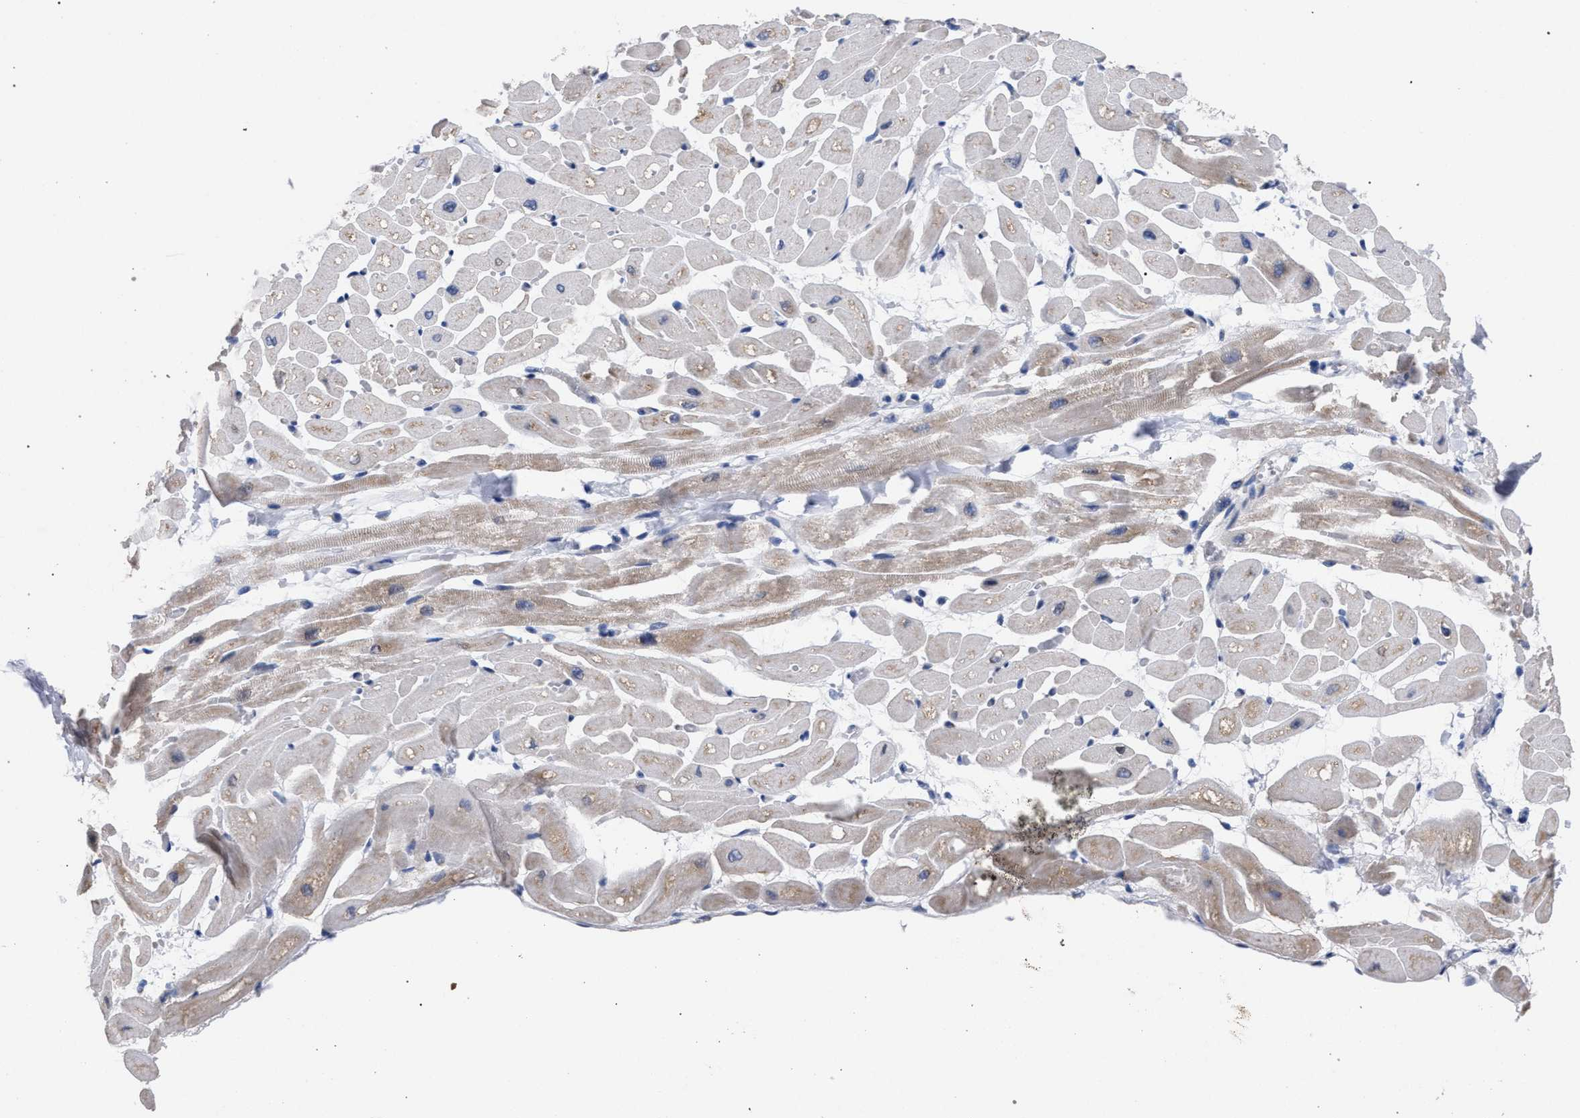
{"staining": {"intensity": "weak", "quantity": "25%-75%", "location": "cytoplasmic/membranous"}, "tissue": "heart muscle", "cell_type": "Cardiomyocytes", "image_type": "normal", "snomed": [{"axis": "morphology", "description": "Normal tissue, NOS"}, {"axis": "topography", "description": "Heart"}], "caption": "Cardiomyocytes exhibit weak cytoplasmic/membranous staining in approximately 25%-75% of cells in unremarkable heart muscle. (Stains: DAB (3,3'-diaminobenzidine) in brown, nuclei in blue, Microscopy: brightfield microscopy at high magnification).", "gene": "GOLGA2", "patient": {"sex": "male", "age": 45}}